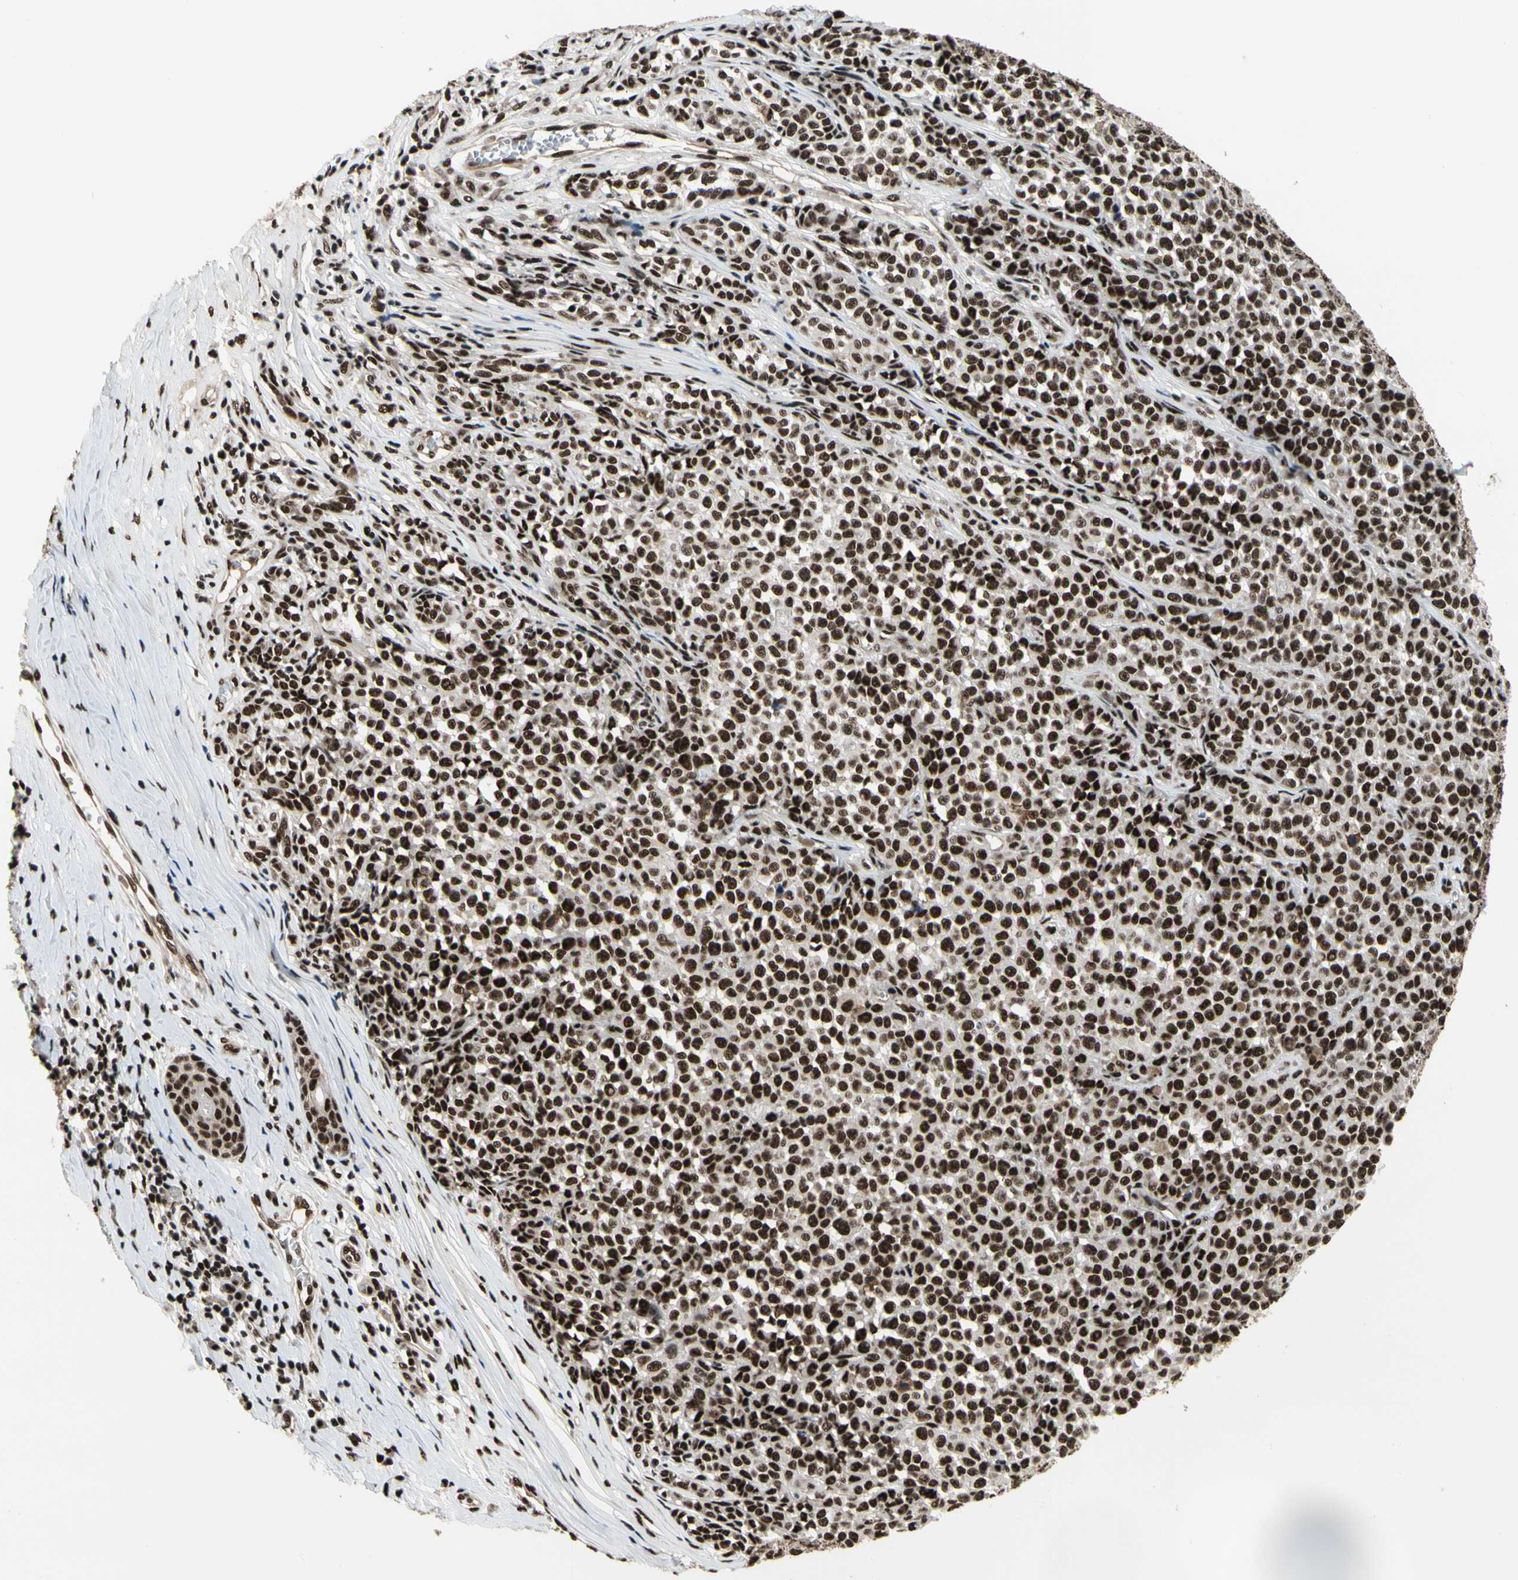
{"staining": {"intensity": "strong", "quantity": ">75%", "location": "nuclear"}, "tissue": "melanoma", "cell_type": "Tumor cells", "image_type": "cancer", "snomed": [{"axis": "morphology", "description": "Malignant melanoma, NOS"}, {"axis": "topography", "description": "Skin"}], "caption": "The micrograph shows immunohistochemical staining of malignant melanoma. There is strong nuclear expression is appreciated in approximately >75% of tumor cells. Immunohistochemistry stains the protein in brown and the nuclei are stained blue.", "gene": "SRSF11", "patient": {"sex": "female", "age": 82}}